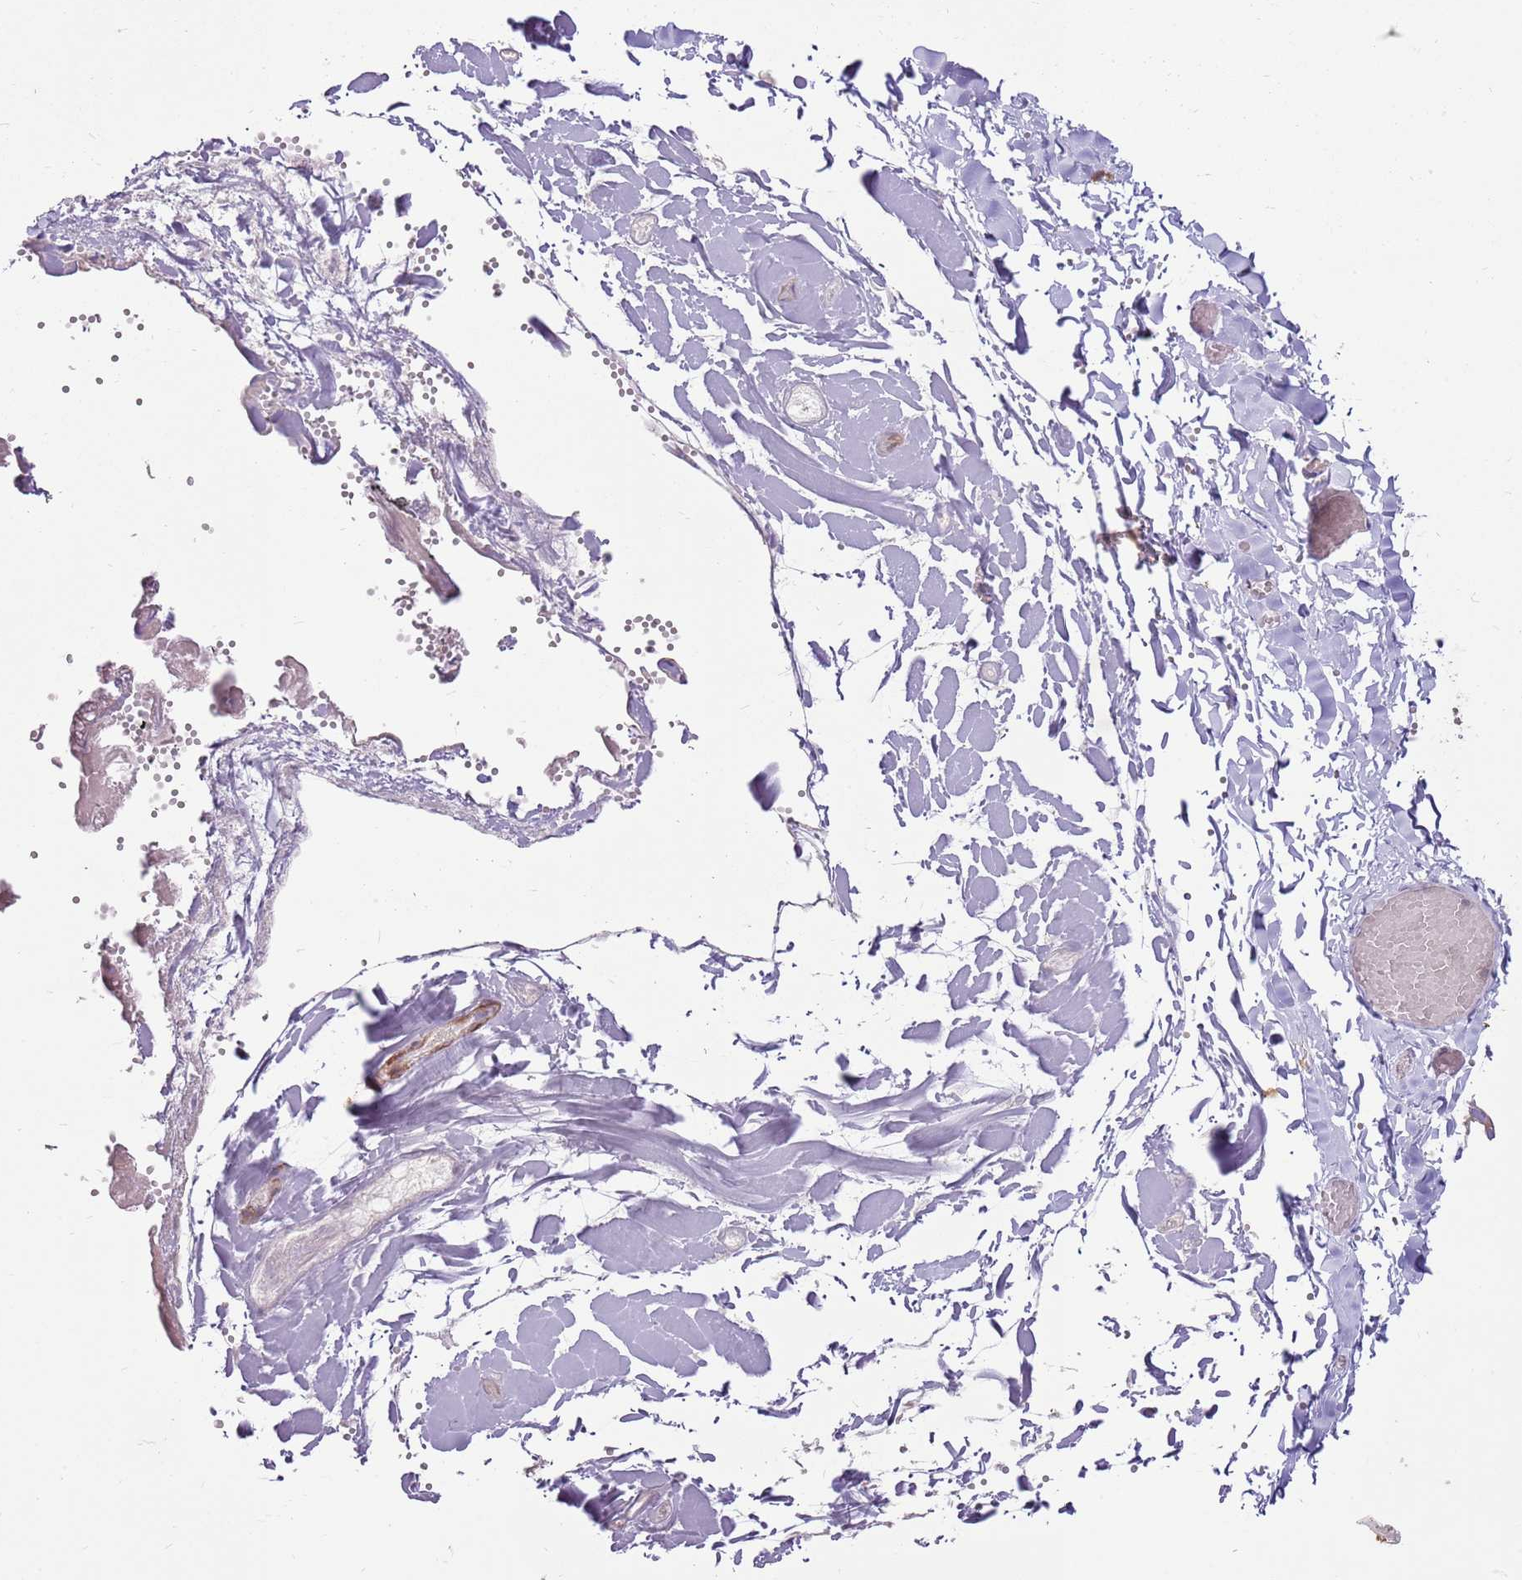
{"staining": {"intensity": "negative", "quantity": "none", "location": "none"}, "tissue": "adipose tissue", "cell_type": "Adipocytes", "image_type": "normal", "snomed": [{"axis": "morphology", "description": "Normal tissue, NOS"}, {"axis": "topography", "description": "Gallbladder"}, {"axis": "topography", "description": "Peripheral nerve tissue"}], "caption": "Immunohistochemistry (IHC) of normal adipose tissue reveals no positivity in adipocytes.", "gene": "SPATA31D1", "patient": {"sex": "male", "age": 38}}